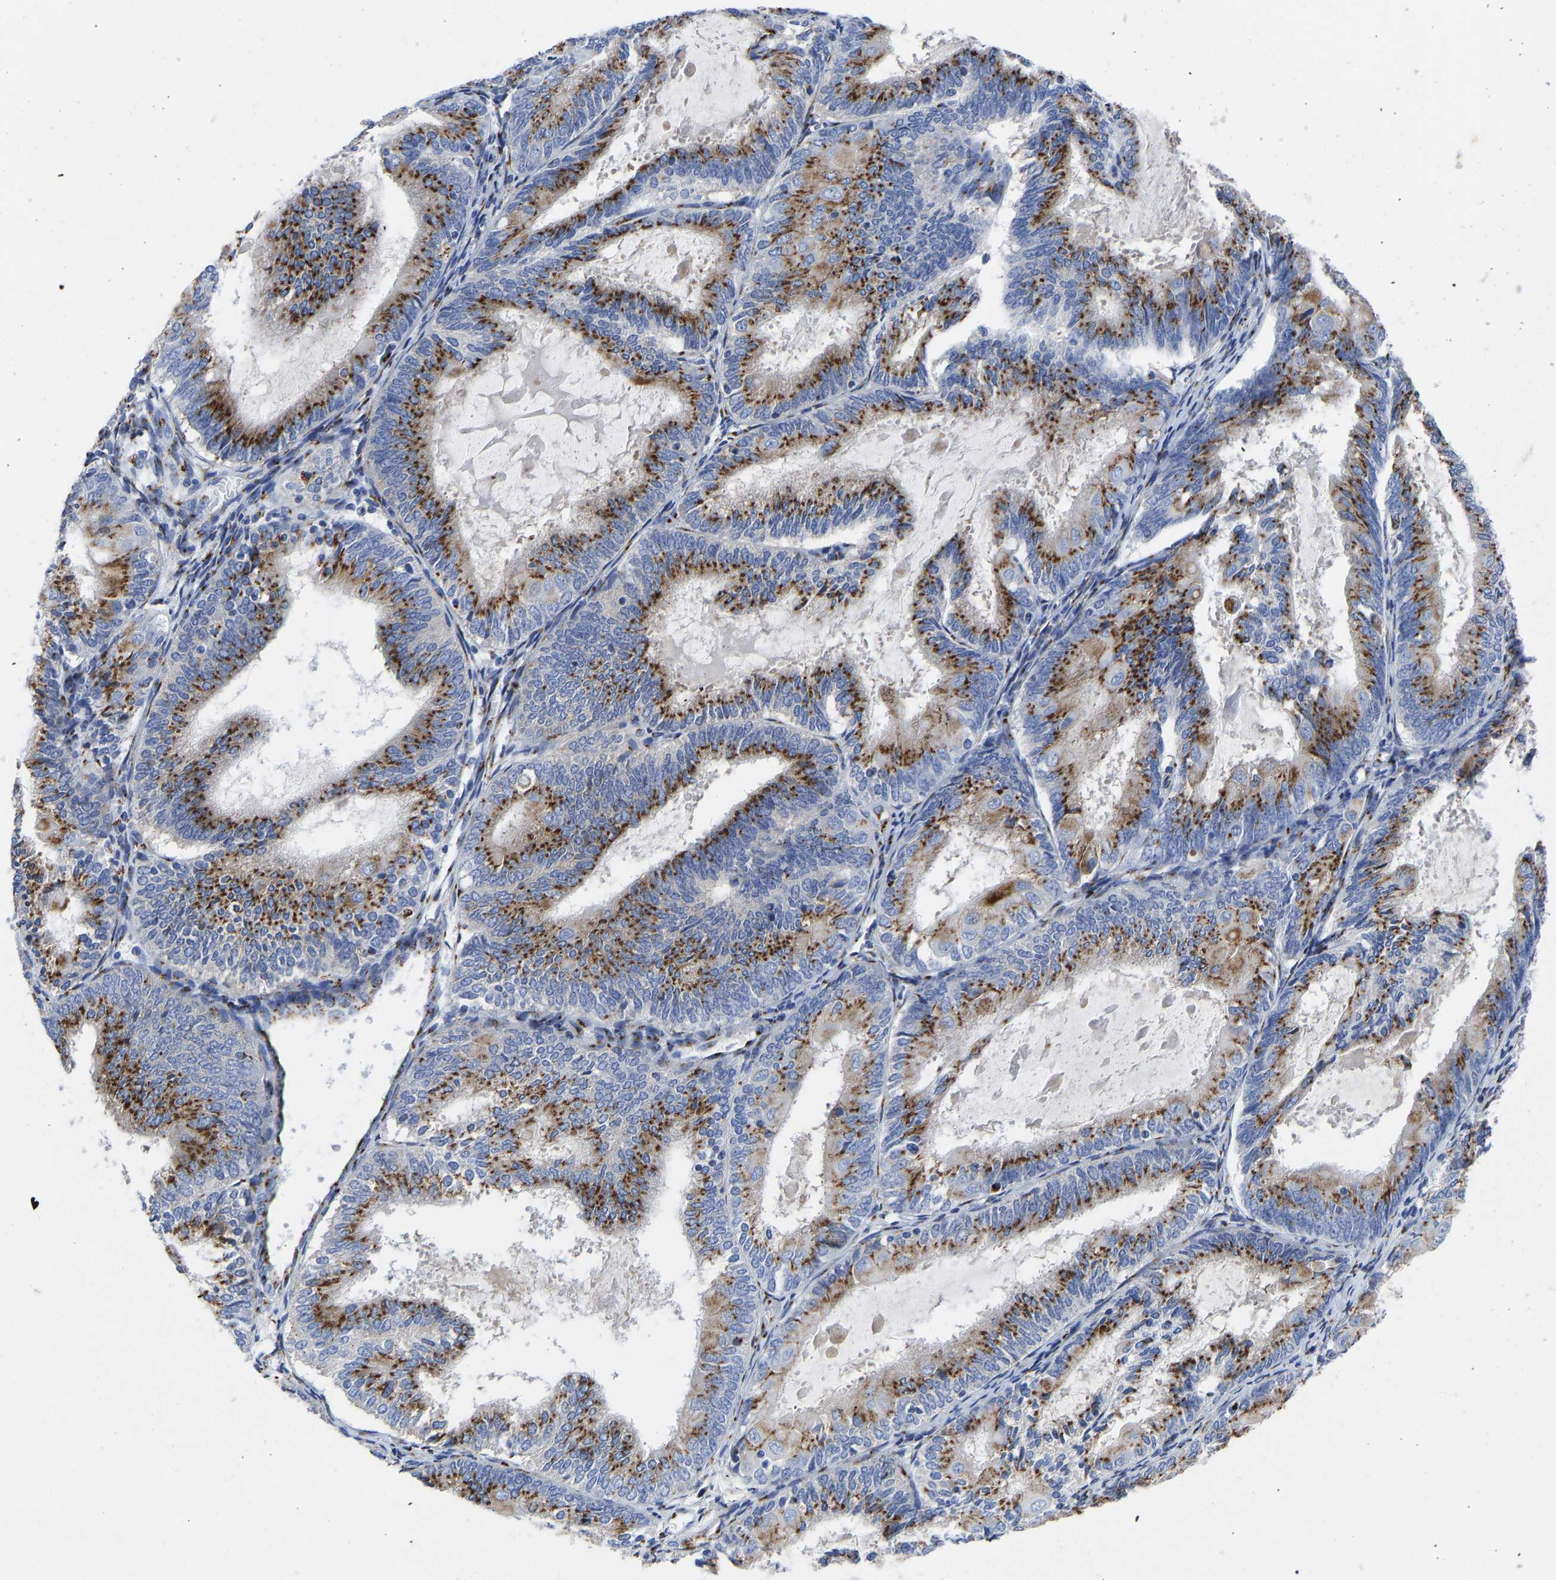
{"staining": {"intensity": "strong", "quantity": ">75%", "location": "cytoplasmic/membranous"}, "tissue": "endometrial cancer", "cell_type": "Tumor cells", "image_type": "cancer", "snomed": [{"axis": "morphology", "description": "Adenocarcinoma, NOS"}, {"axis": "topography", "description": "Endometrium"}], "caption": "A brown stain highlights strong cytoplasmic/membranous expression of a protein in endometrial cancer tumor cells.", "gene": "TMEM87A", "patient": {"sex": "female", "age": 81}}